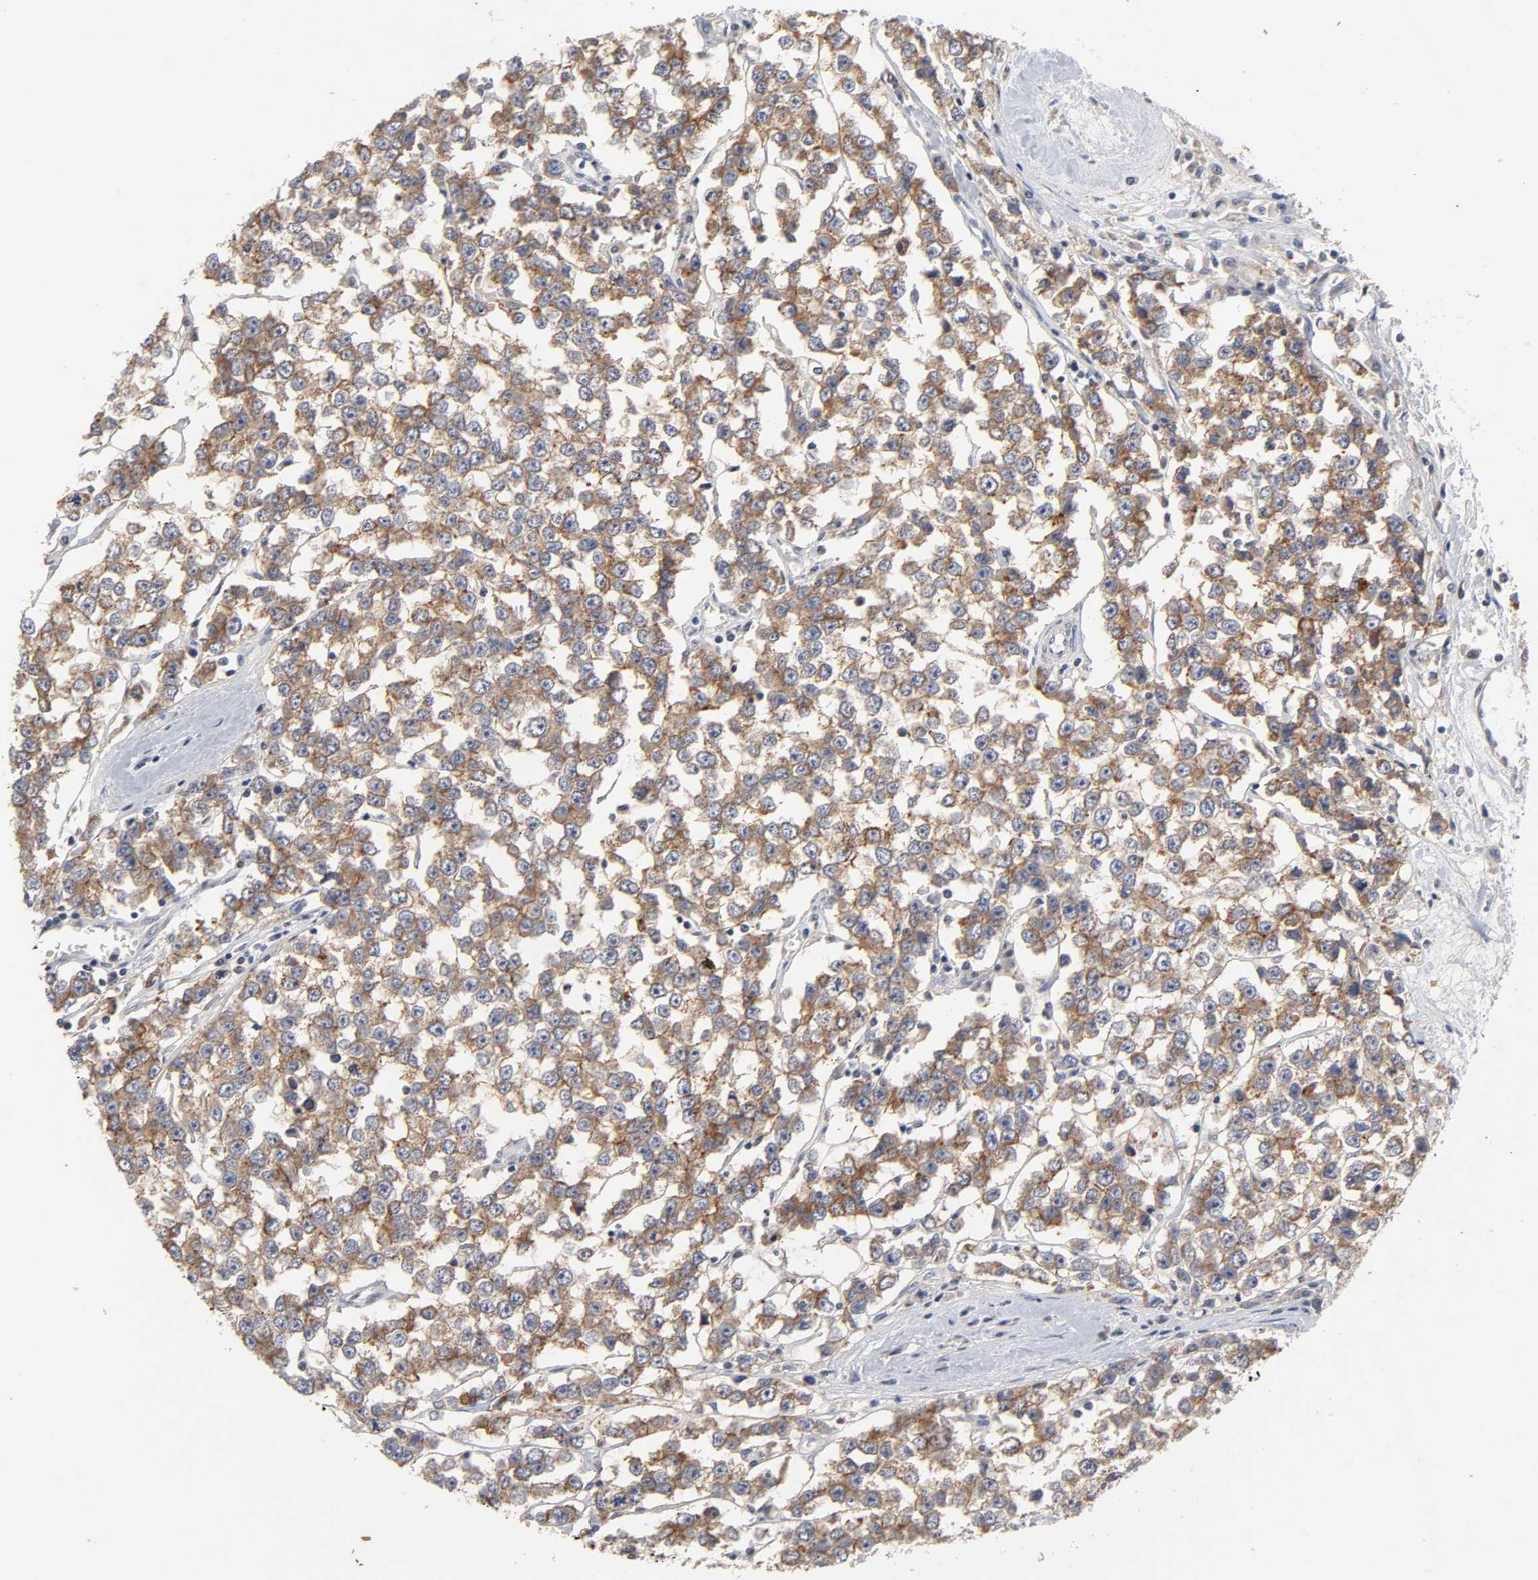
{"staining": {"intensity": "moderate", "quantity": ">75%", "location": "cytoplasmic/membranous"}, "tissue": "testis cancer", "cell_type": "Tumor cells", "image_type": "cancer", "snomed": [{"axis": "morphology", "description": "Seminoma, NOS"}, {"axis": "morphology", "description": "Carcinoma, Embryonal, NOS"}, {"axis": "topography", "description": "Testis"}], "caption": "Moderate cytoplasmic/membranous positivity for a protein is identified in about >75% of tumor cells of testis cancer using IHC.", "gene": "CXADR", "patient": {"sex": "male", "age": 52}}